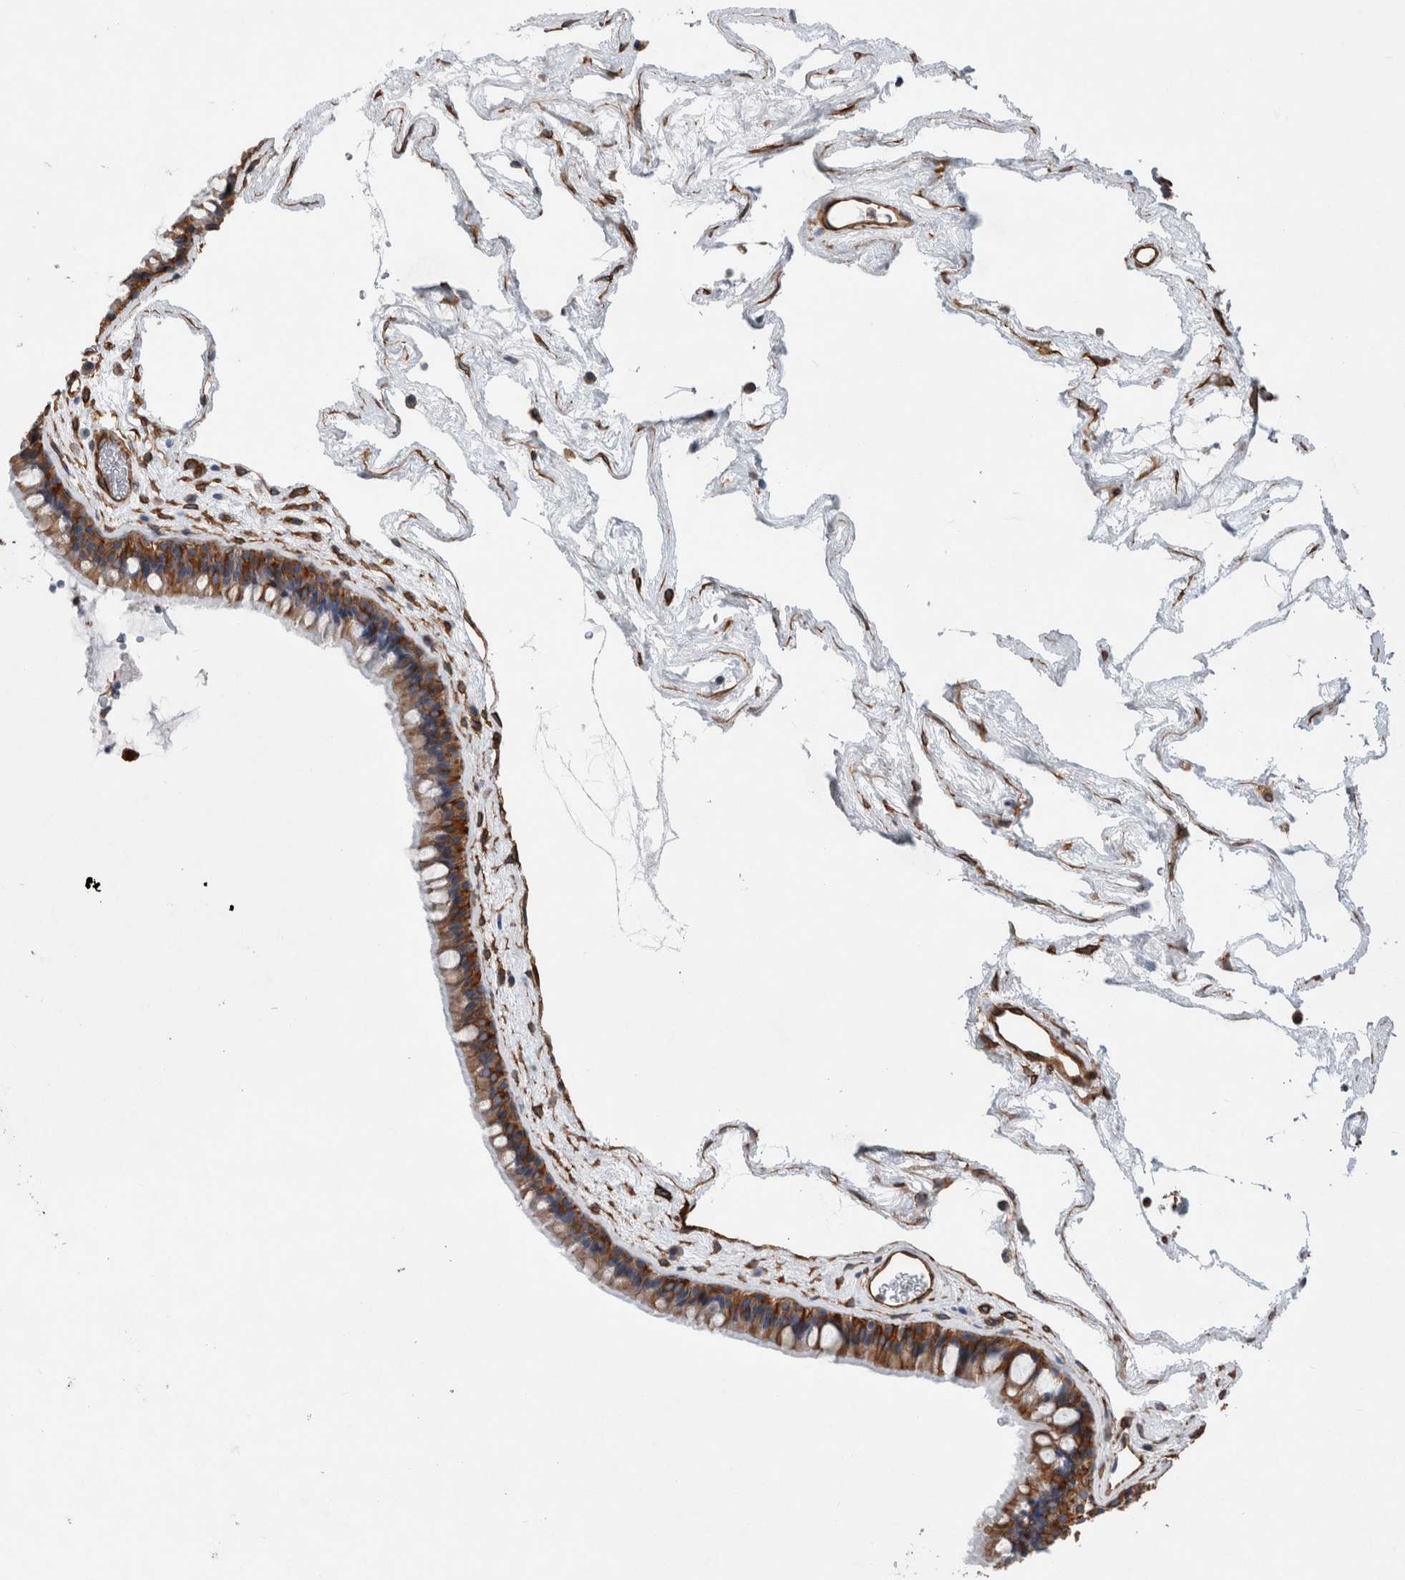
{"staining": {"intensity": "strong", "quantity": ">75%", "location": "cytoplasmic/membranous"}, "tissue": "nasopharynx", "cell_type": "Respiratory epithelial cells", "image_type": "normal", "snomed": [{"axis": "morphology", "description": "Normal tissue, NOS"}, {"axis": "morphology", "description": "Inflammation, NOS"}, {"axis": "topography", "description": "Nasopharynx"}], "caption": "Approximately >75% of respiratory epithelial cells in unremarkable nasopharynx display strong cytoplasmic/membranous protein expression as visualized by brown immunohistochemical staining.", "gene": "PLEC", "patient": {"sex": "male", "age": 48}}